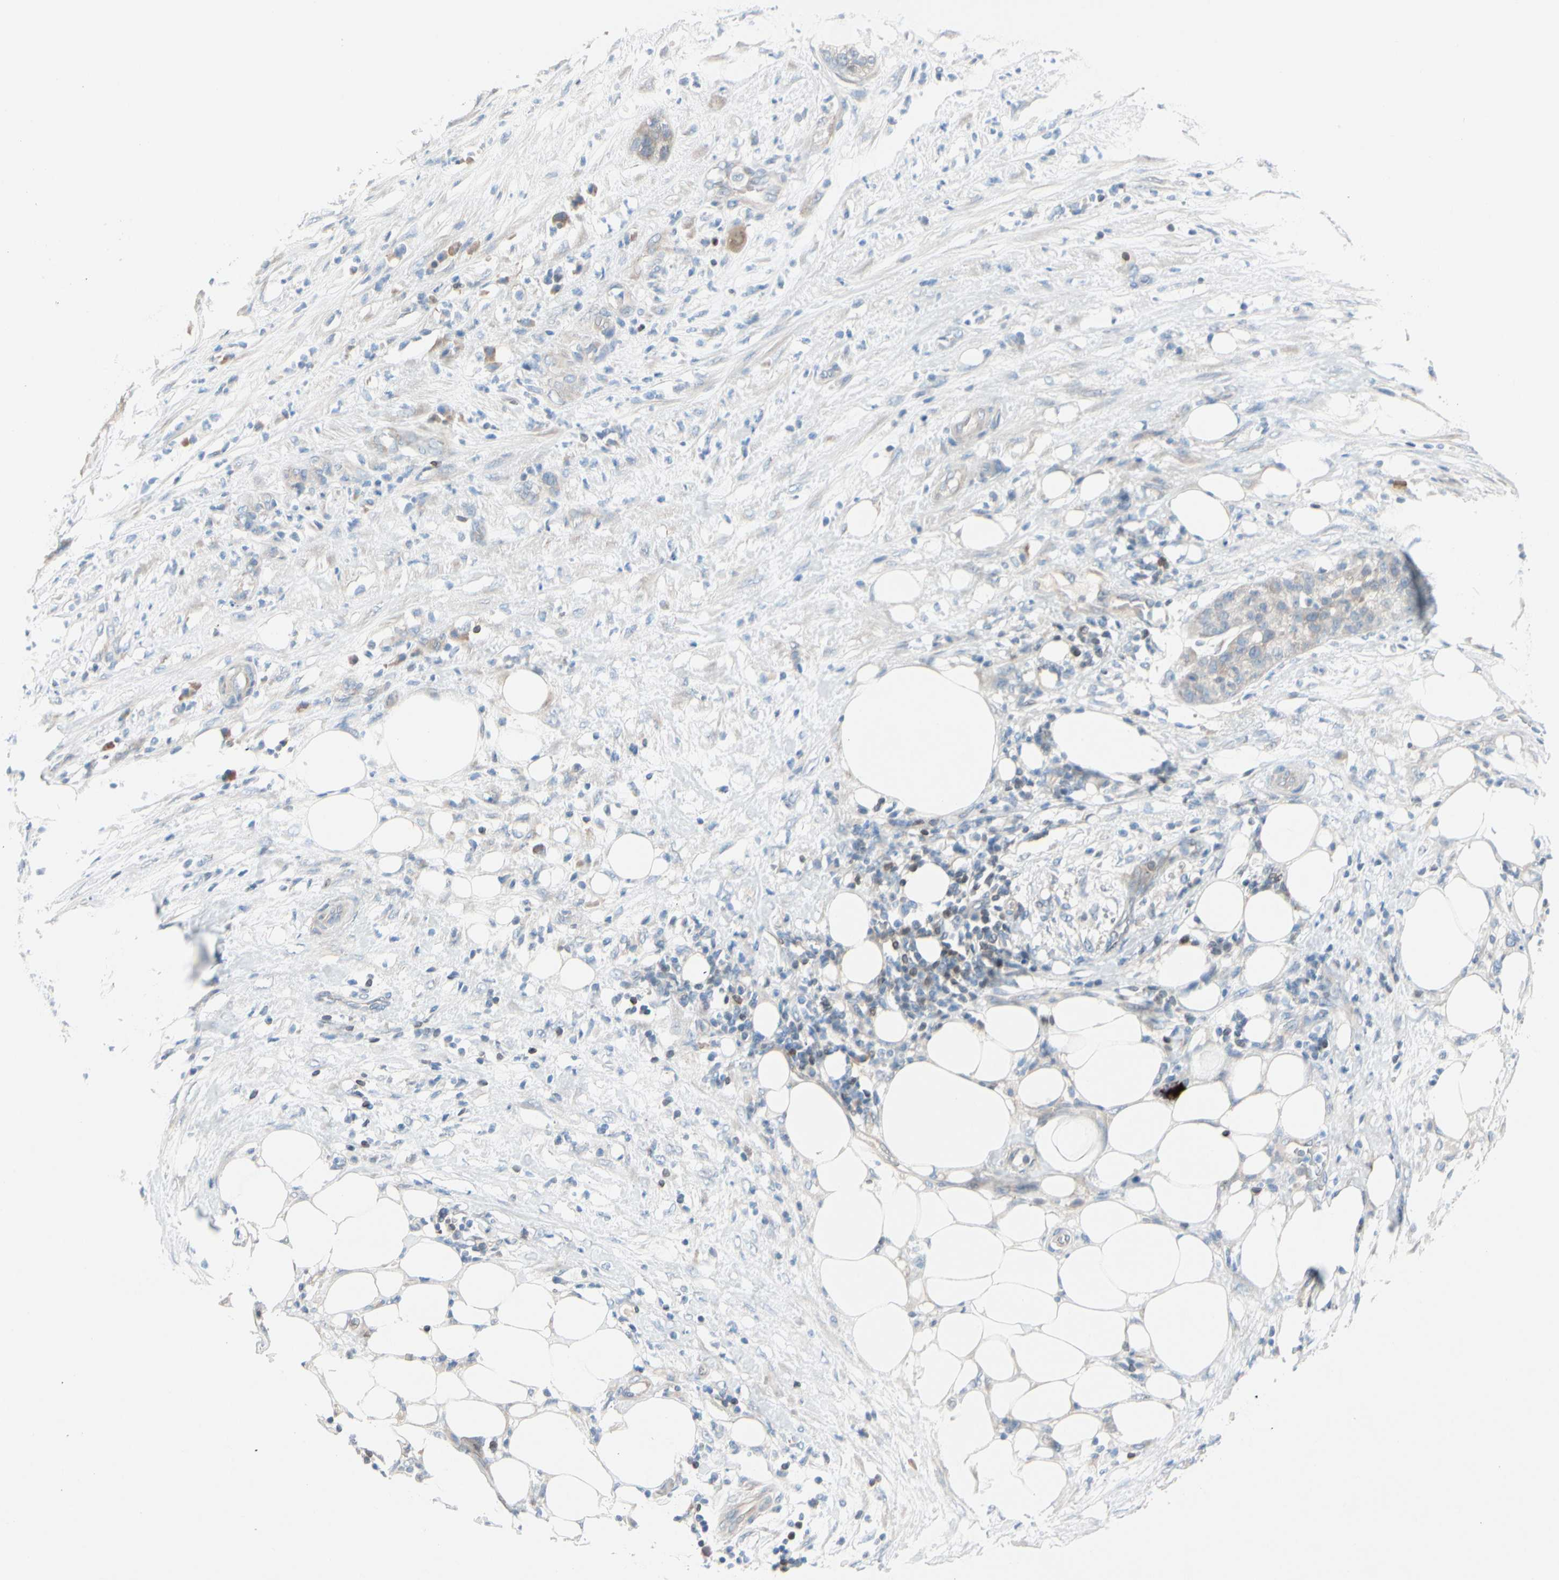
{"staining": {"intensity": "weak", "quantity": "<25%", "location": "cytoplasmic/membranous"}, "tissue": "pancreatic cancer", "cell_type": "Tumor cells", "image_type": "cancer", "snomed": [{"axis": "morphology", "description": "Adenocarcinoma, NOS"}, {"axis": "topography", "description": "Pancreas"}], "caption": "Micrograph shows no protein expression in tumor cells of pancreatic cancer tissue.", "gene": "ZNF132", "patient": {"sex": "female", "age": 78}}